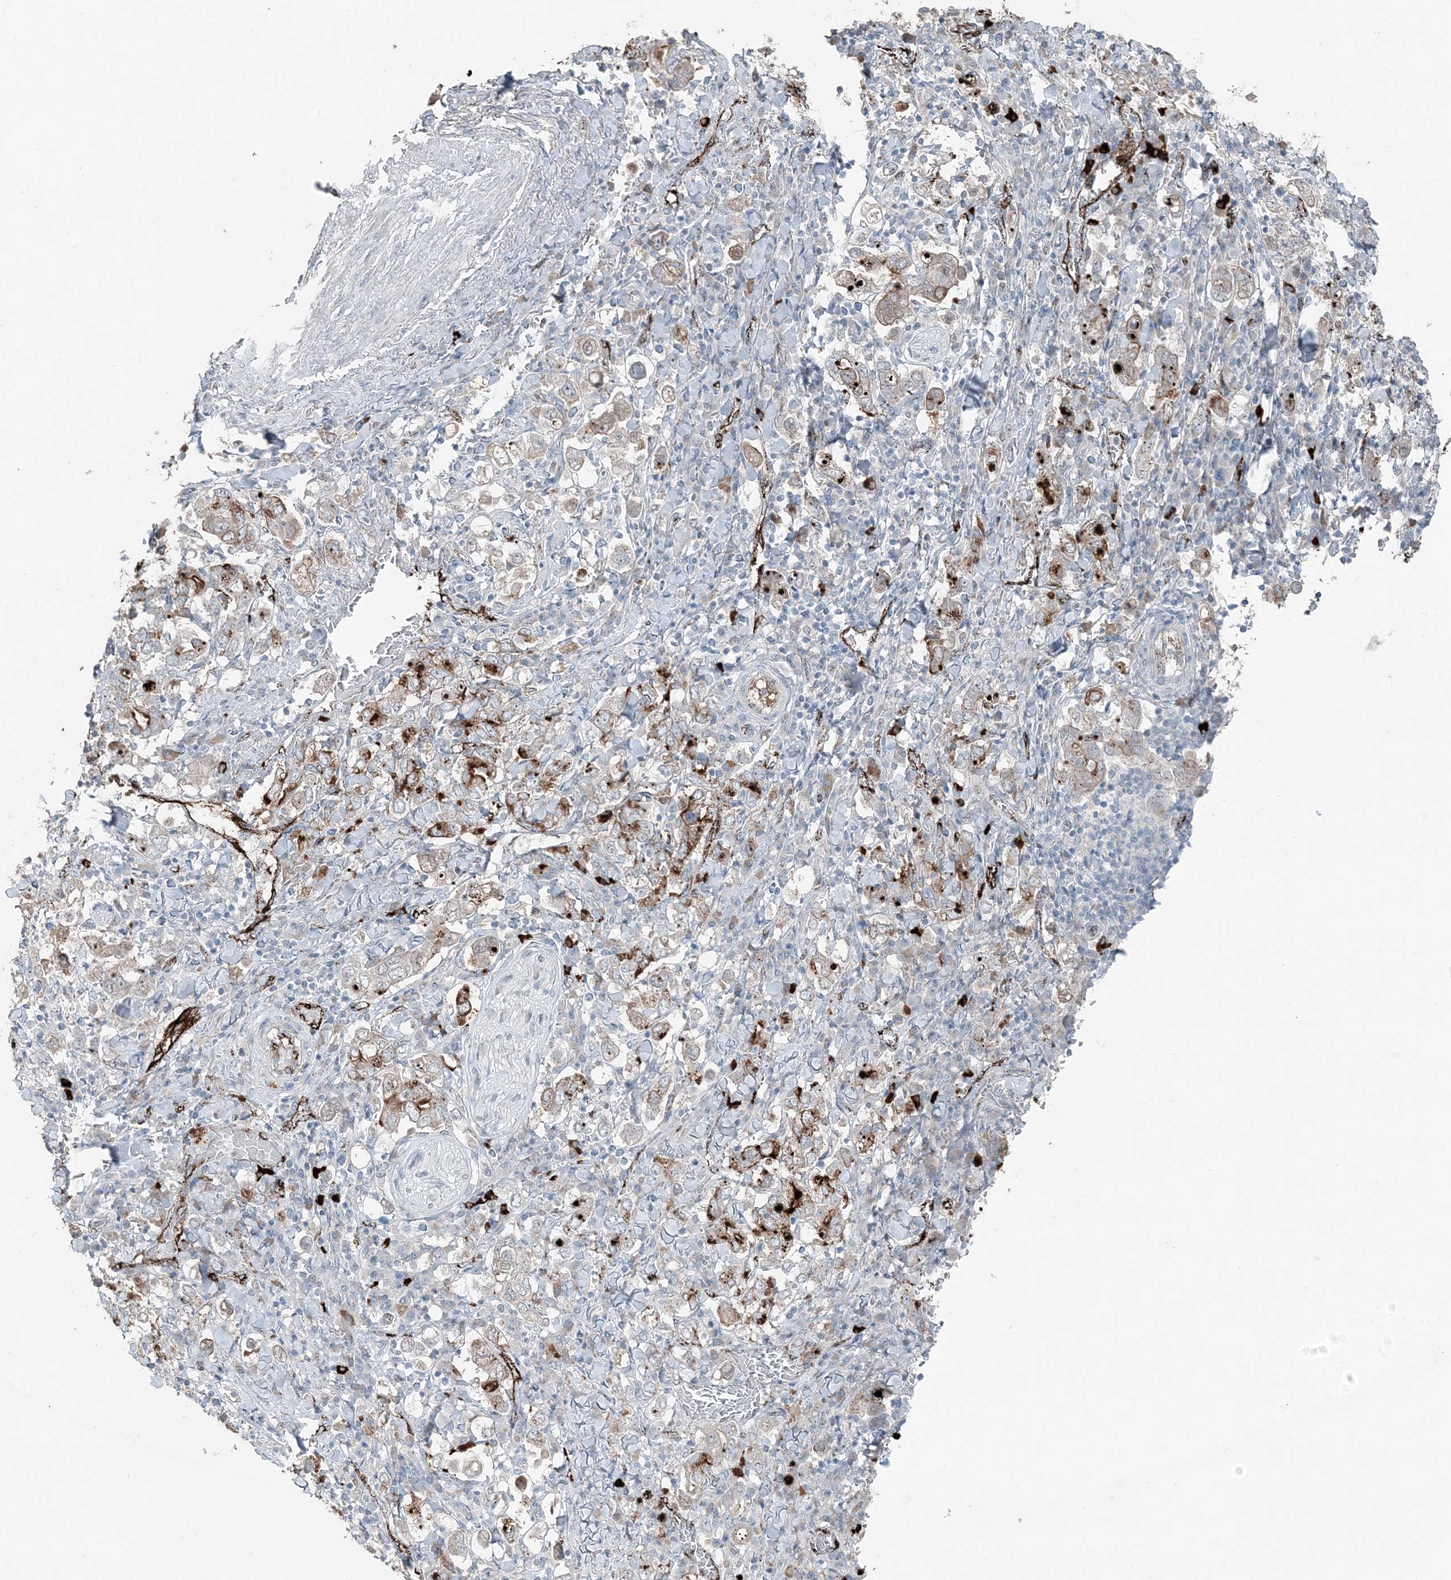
{"staining": {"intensity": "moderate", "quantity": "25%-75%", "location": "cytoplasmic/membranous"}, "tissue": "stomach cancer", "cell_type": "Tumor cells", "image_type": "cancer", "snomed": [{"axis": "morphology", "description": "Adenocarcinoma, NOS"}, {"axis": "topography", "description": "Stomach, upper"}], "caption": "Stomach cancer (adenocarcinoma) stained for a protein (brown) displays moderate cytoplasmic/membranous positive expression in about 25%-75% of tumor cells.", "gene": "ELOVL7", "patient": {"sex": "male", "age": 62}}